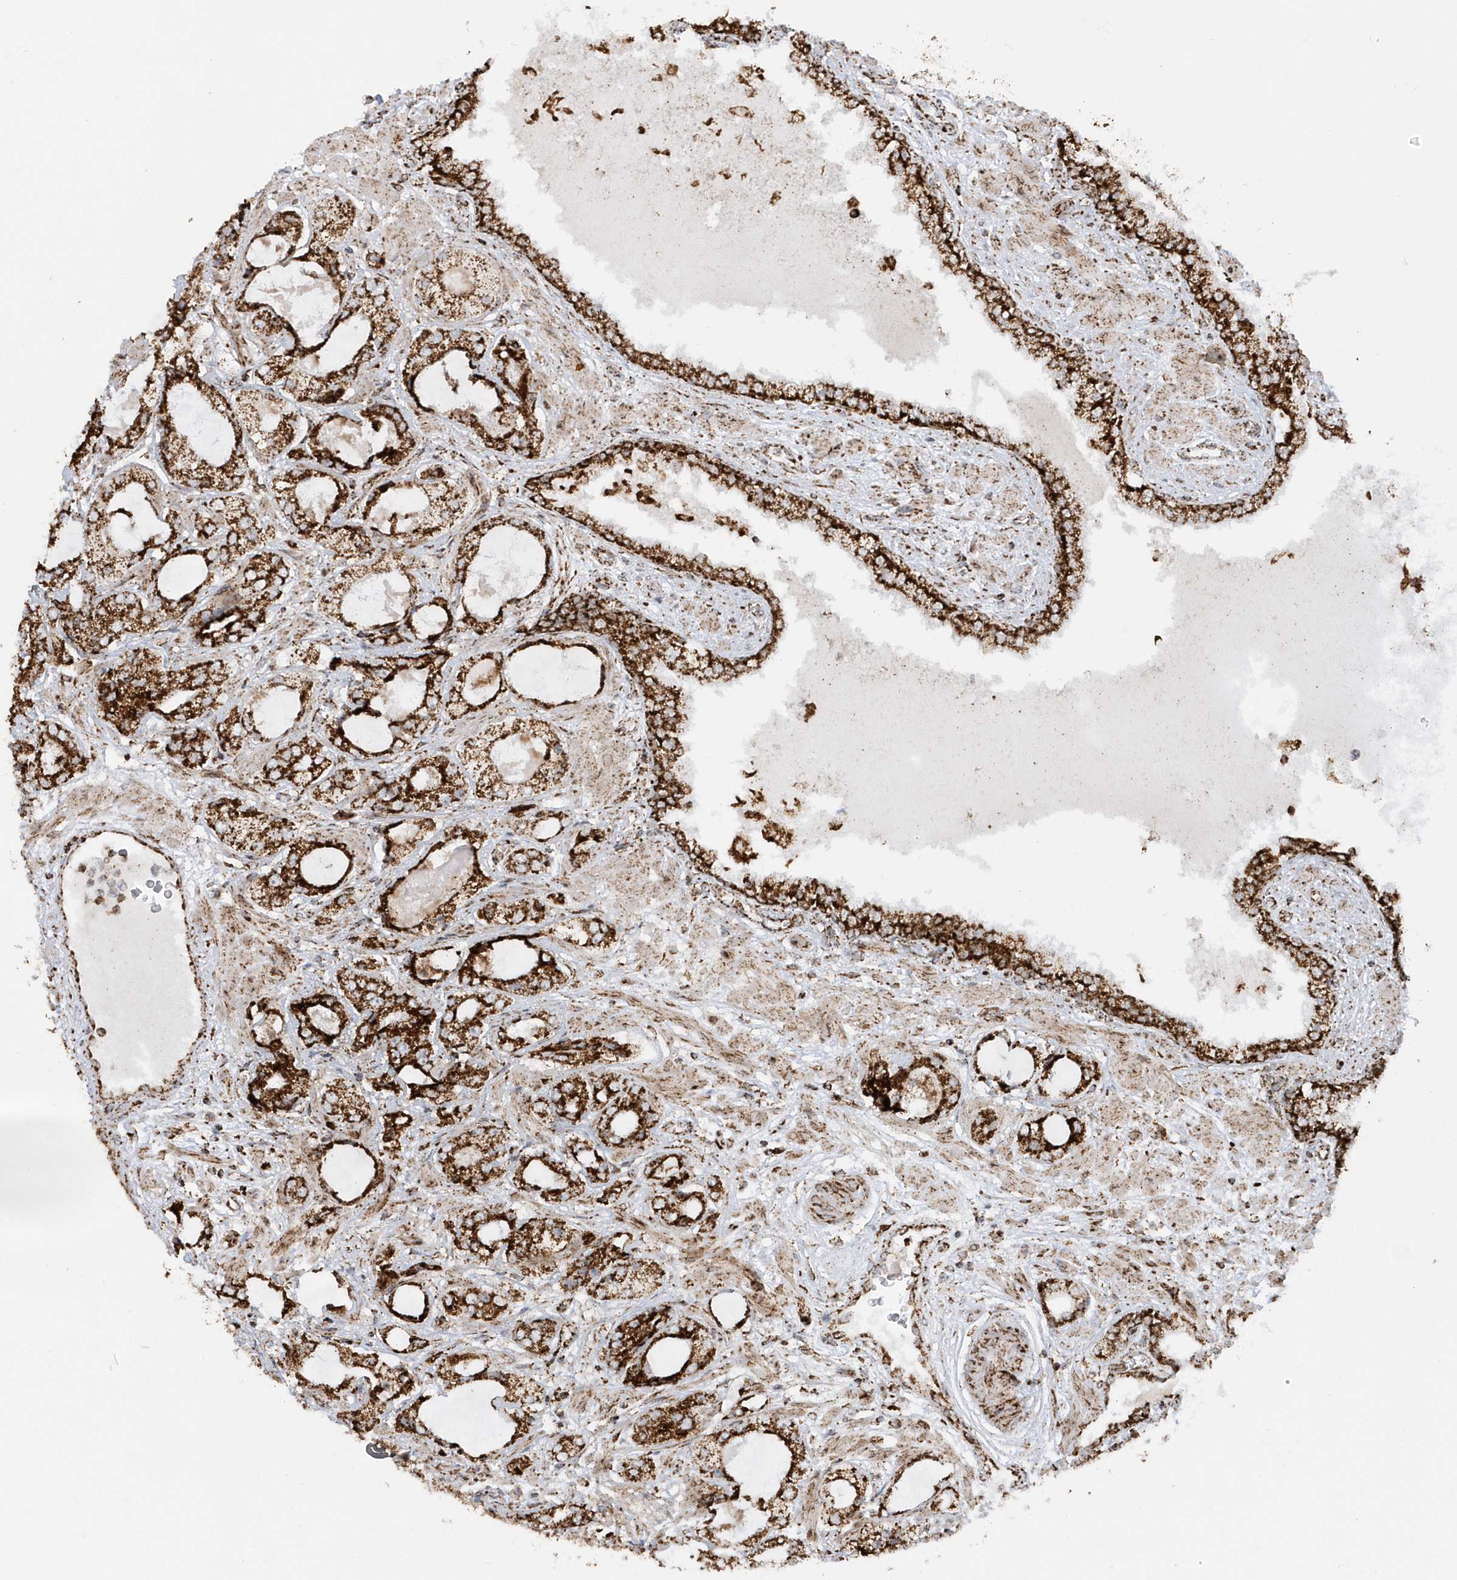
{"staining": {"intensity": "strong", "quantity": ">75%", "location": "cytoplasmic/membranous"}, "tissue": "prostate cancer", "cell_type": "Tumor cells", "image_type": "cancer", "snomed": [{"axis": "morphology", "description": "Adenocarcinoma, High grade"}, {"axis": "topography", "description": "Prostate"}], "caption": "Immunohistochemistry of prostate adenocarcinoma (high-grade) demonstrates high levels of strong cytoplasmic/membranous positivity in about >75% of tumor cells.", "gene": "CRY2", "patient": {"sex": "male", "age": 59}}